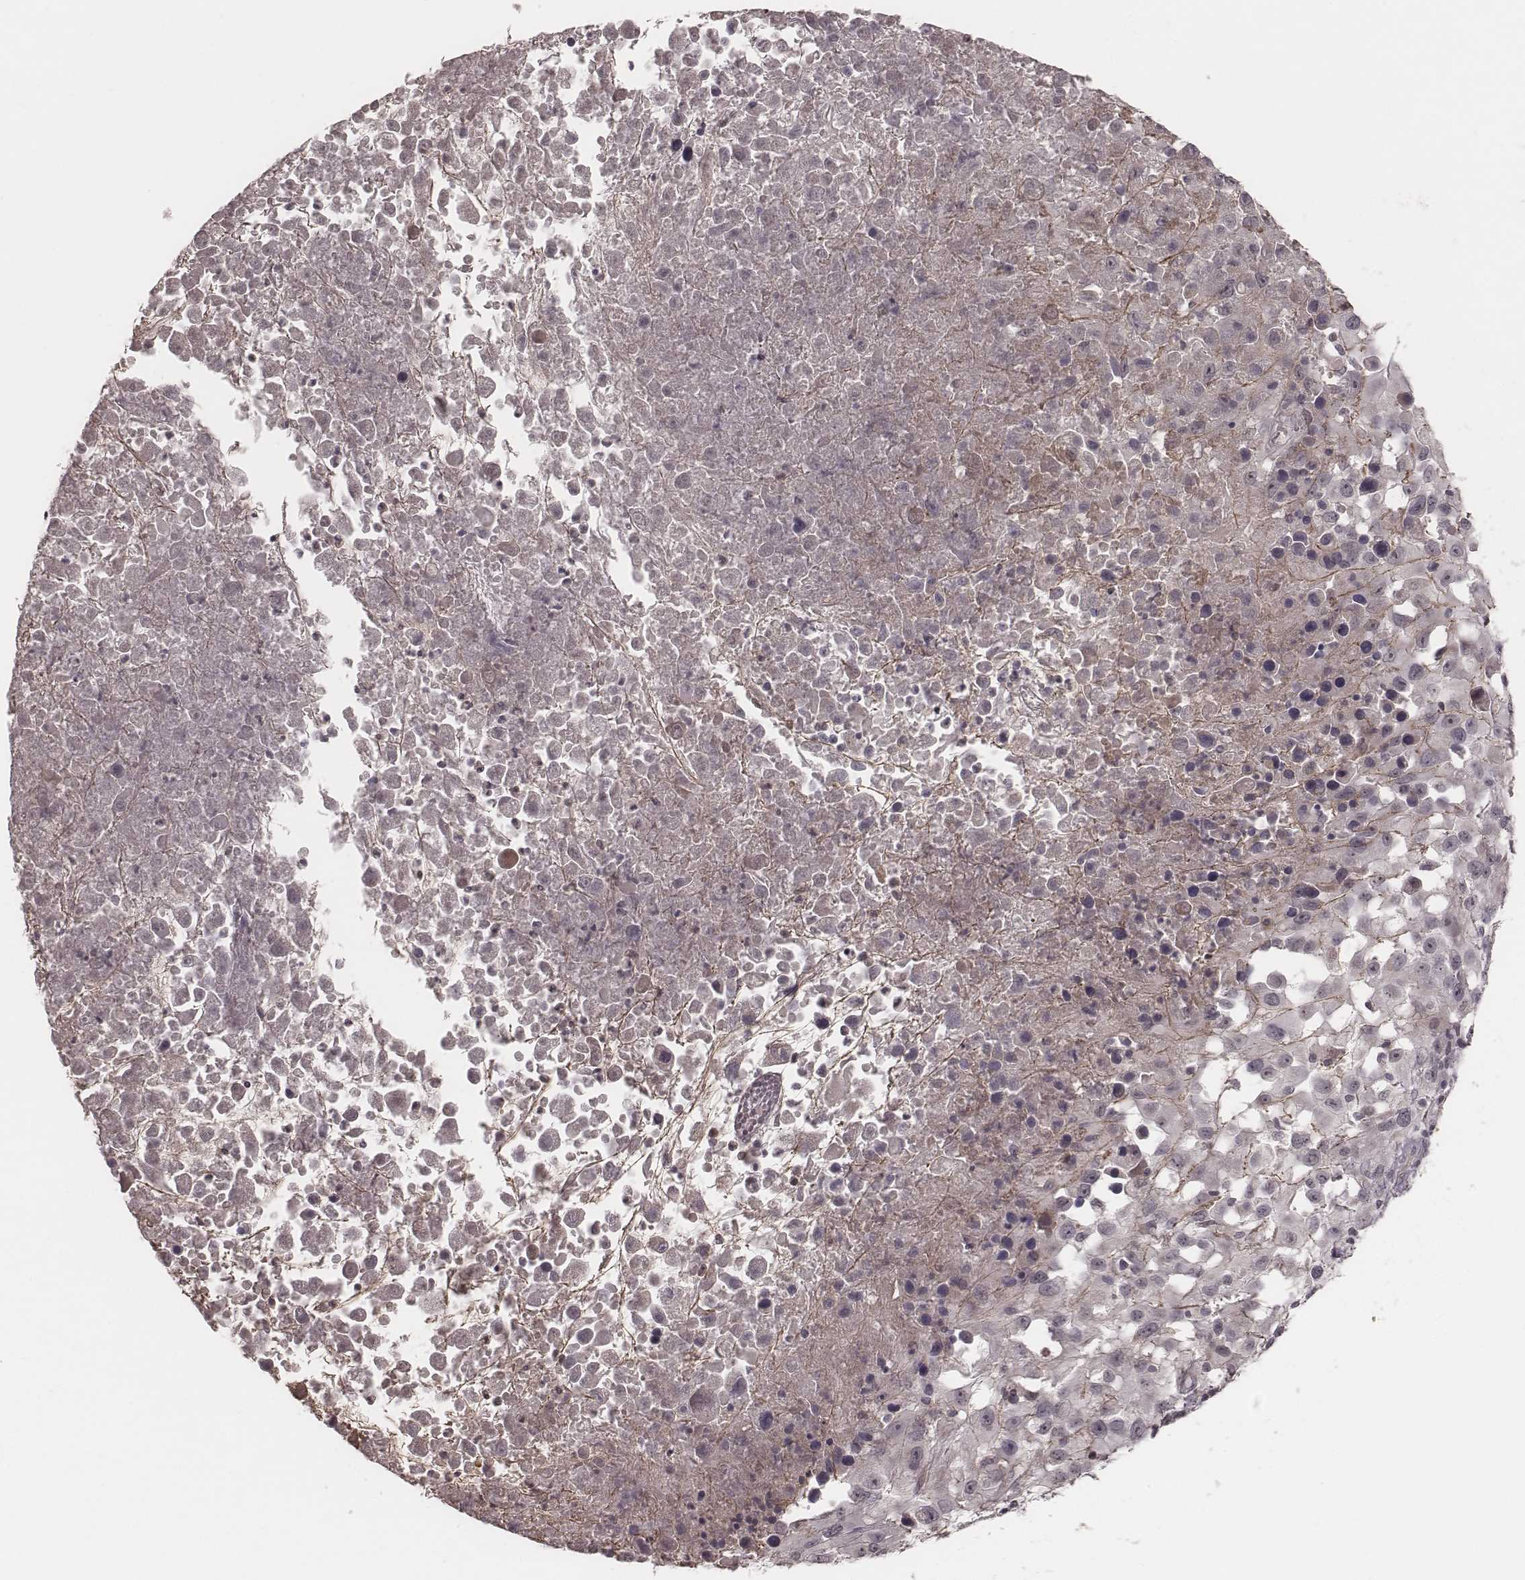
{"staining": {"intensity": "negative", "quantity": "none", "location": "none"}, "tissue": "melanoma", "cell_type": "Tumor cells", "image_type": "cancer", "snomed": [{"axis": "morphology", "description": "Malignant melanoma, Metastatic site"}, {"axis": "topography", "description": "Soft tissue"}], "caption": "Photomicrograph shows no significant protein positivity in tumor cells of malignant melanoma (metastatic site).", "gene": "IL5", "patient": {"sex": "male", "age": 50}}